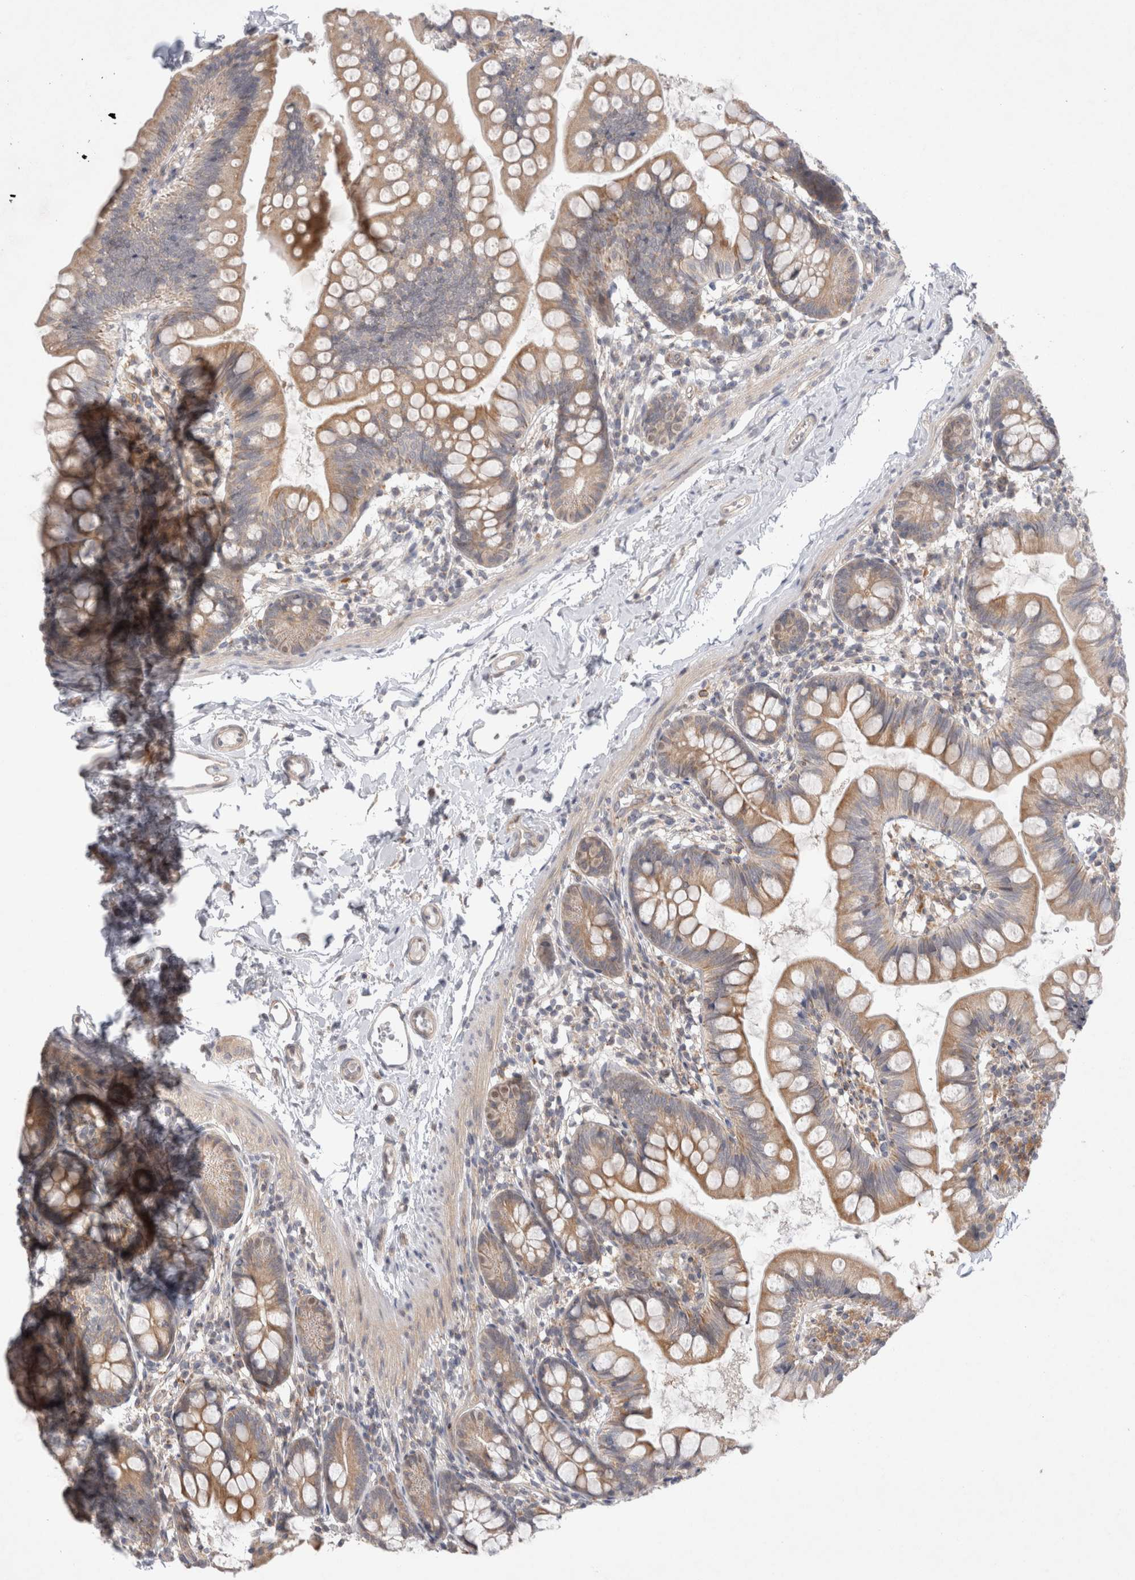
{"staining": {"intensity": "moderate", "quantity": ">75%", "location": "cytoplasmic/membranous"}, "tissue": "small intestine", "cell_type": "Glandular cells", "image_type": "normal", "snomed": [{"axis": "morphology", "description": "Normal tissue, NOS"}, {"axis": "topography", "description": "Small intestine"}], "caption": "Human small intestine stained for a protein (brown) reveals moderate cytoplasmic/membranous positive staining in about >75% of glandular cells.", "gene": "NPC1", "patient": {"sex": "male", "age": 7}}